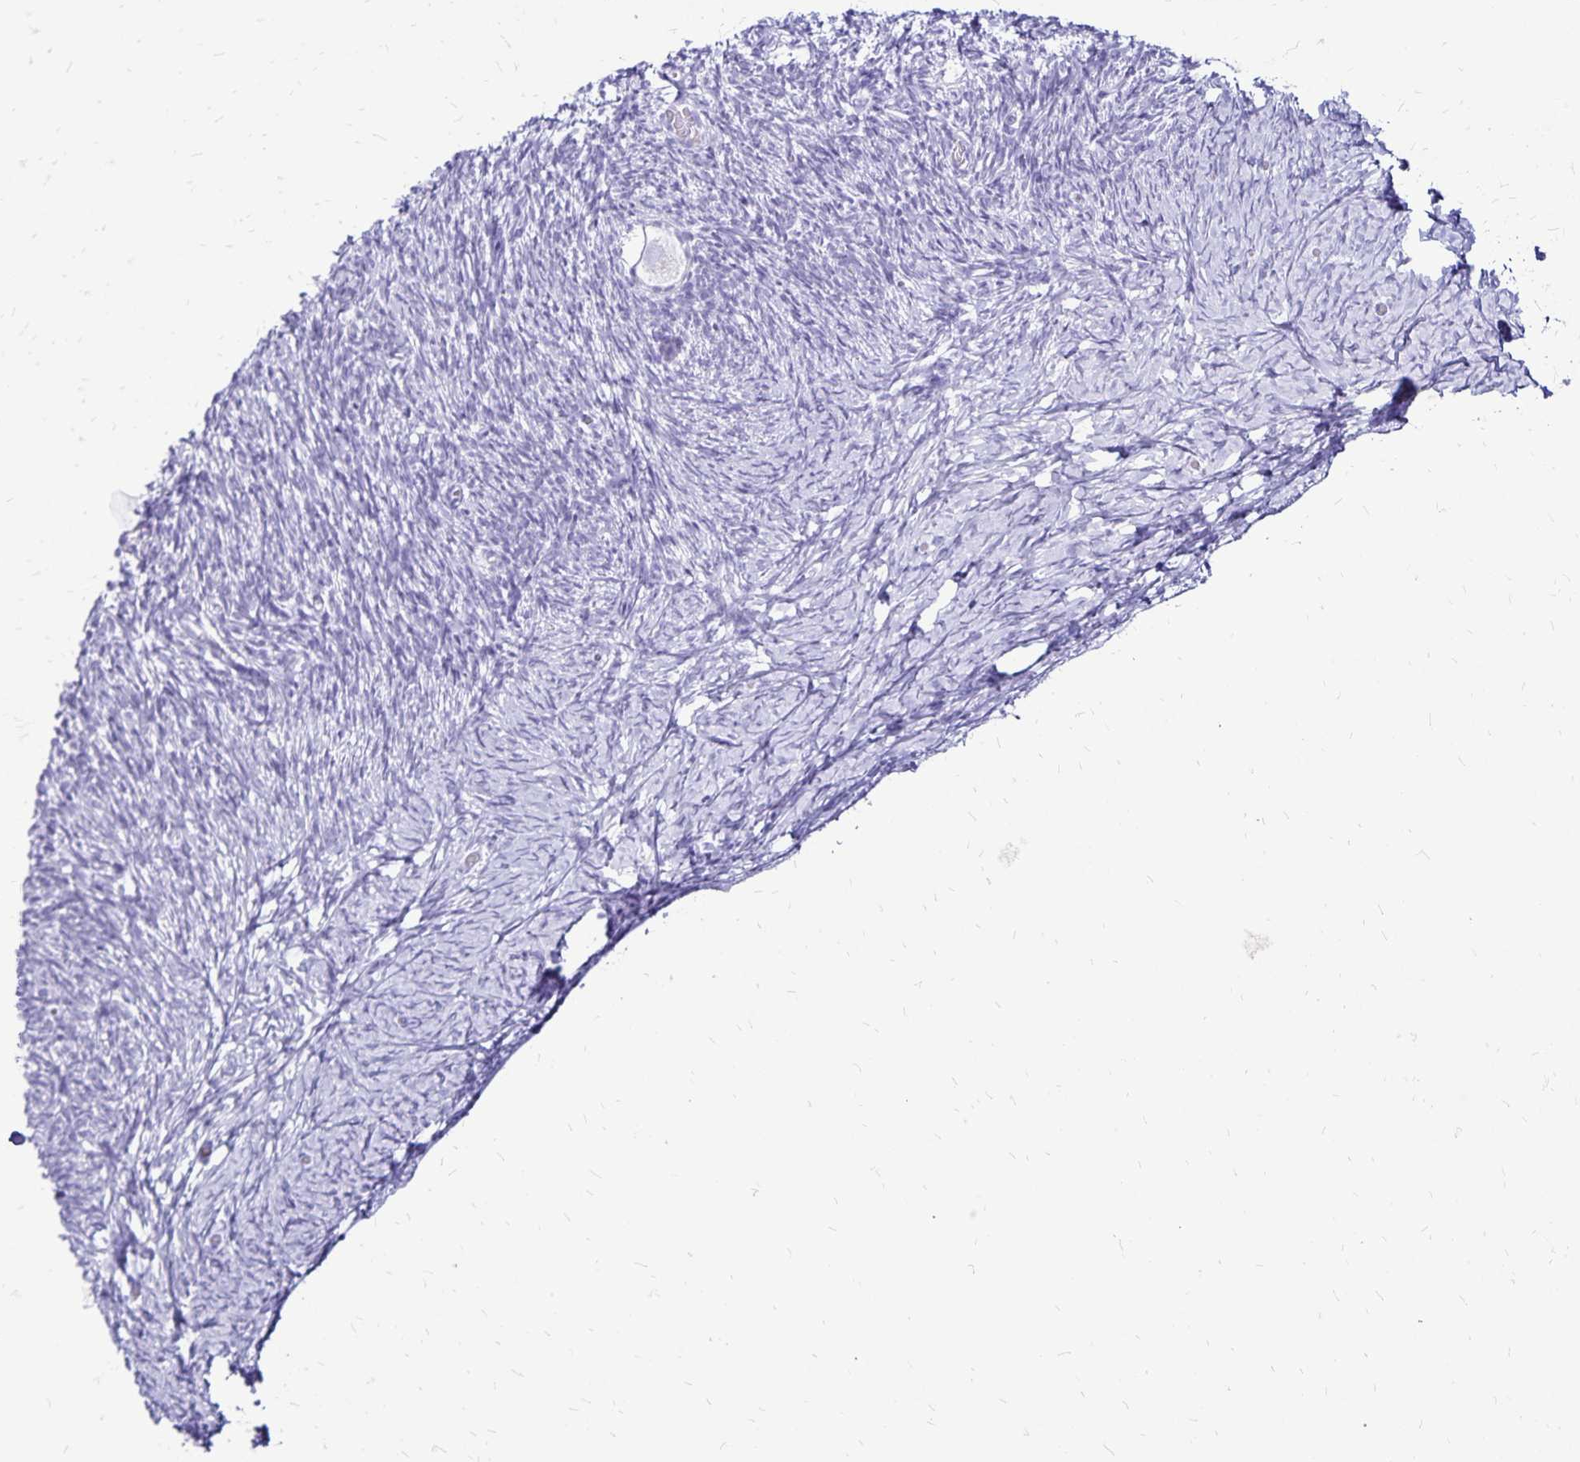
{"staining": {"intensity": "negative", "quantity": "none", "location": "none"}, "tissue": "ovary", "cell_type": "Follicle cells", "image_type": "normal", "snomed": [{"axis": "morphology", "description": "Normal tissue, NOS"}, {"axis": "topography", "description": "Ovary"}], "caption": "Follicle cells show no significant protein staining in benign ovary.", "gene": "LIN28B", "patient": {"sex": "female", "age": 39}}